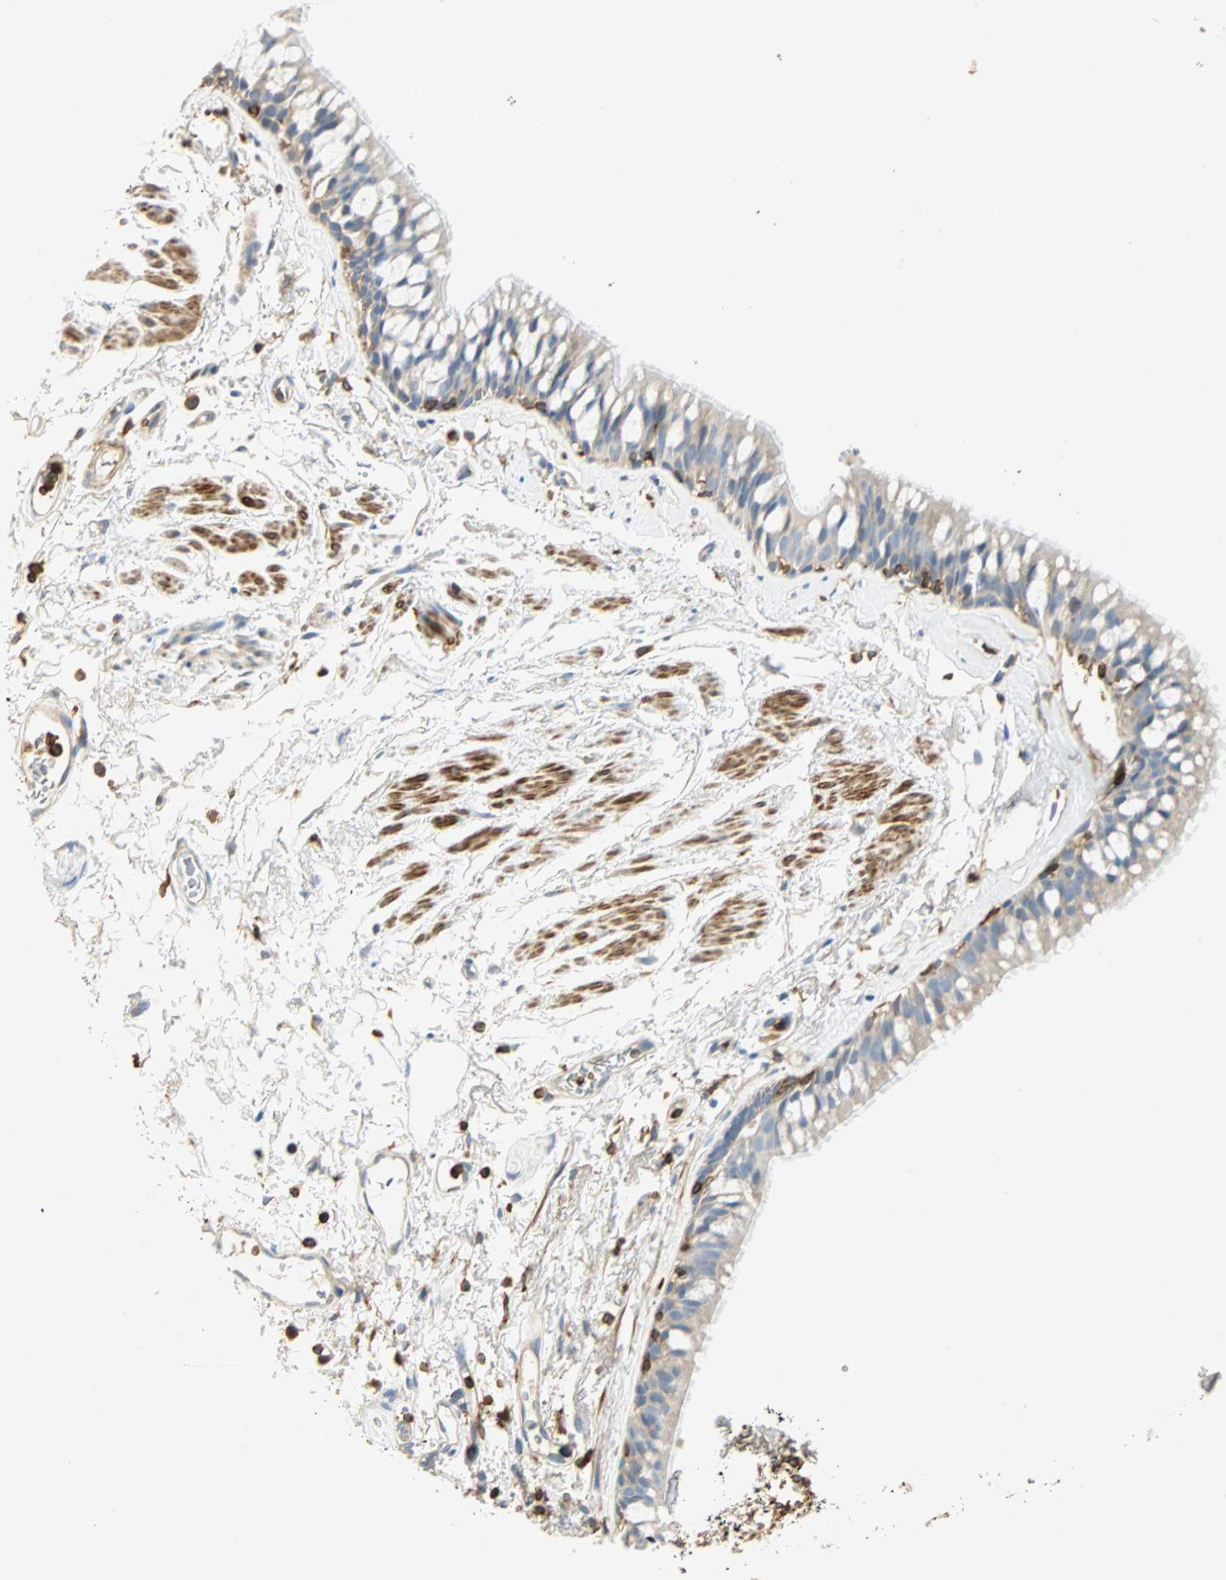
{"staining": {"intensity": "negative", "quantity": "none", "location": "none"}, "tissue": "bronchus", "cell_type": "Respiratory epithelial cells", "image_type": "normal", "snomed": [{"axis": "morphology", "description": "Normal tissue, NOS"}, {"axis": "topography", "description": "Bronchus"}], "caption": "High power microscopy micrograph of an immunohistochemistry (IHC) histopathology image of normal bronchus, revealing no significant positivity in respiratory epithelial cells.", "gene": "FMNL1", "patient": {"sex": "female", "age": 73}}